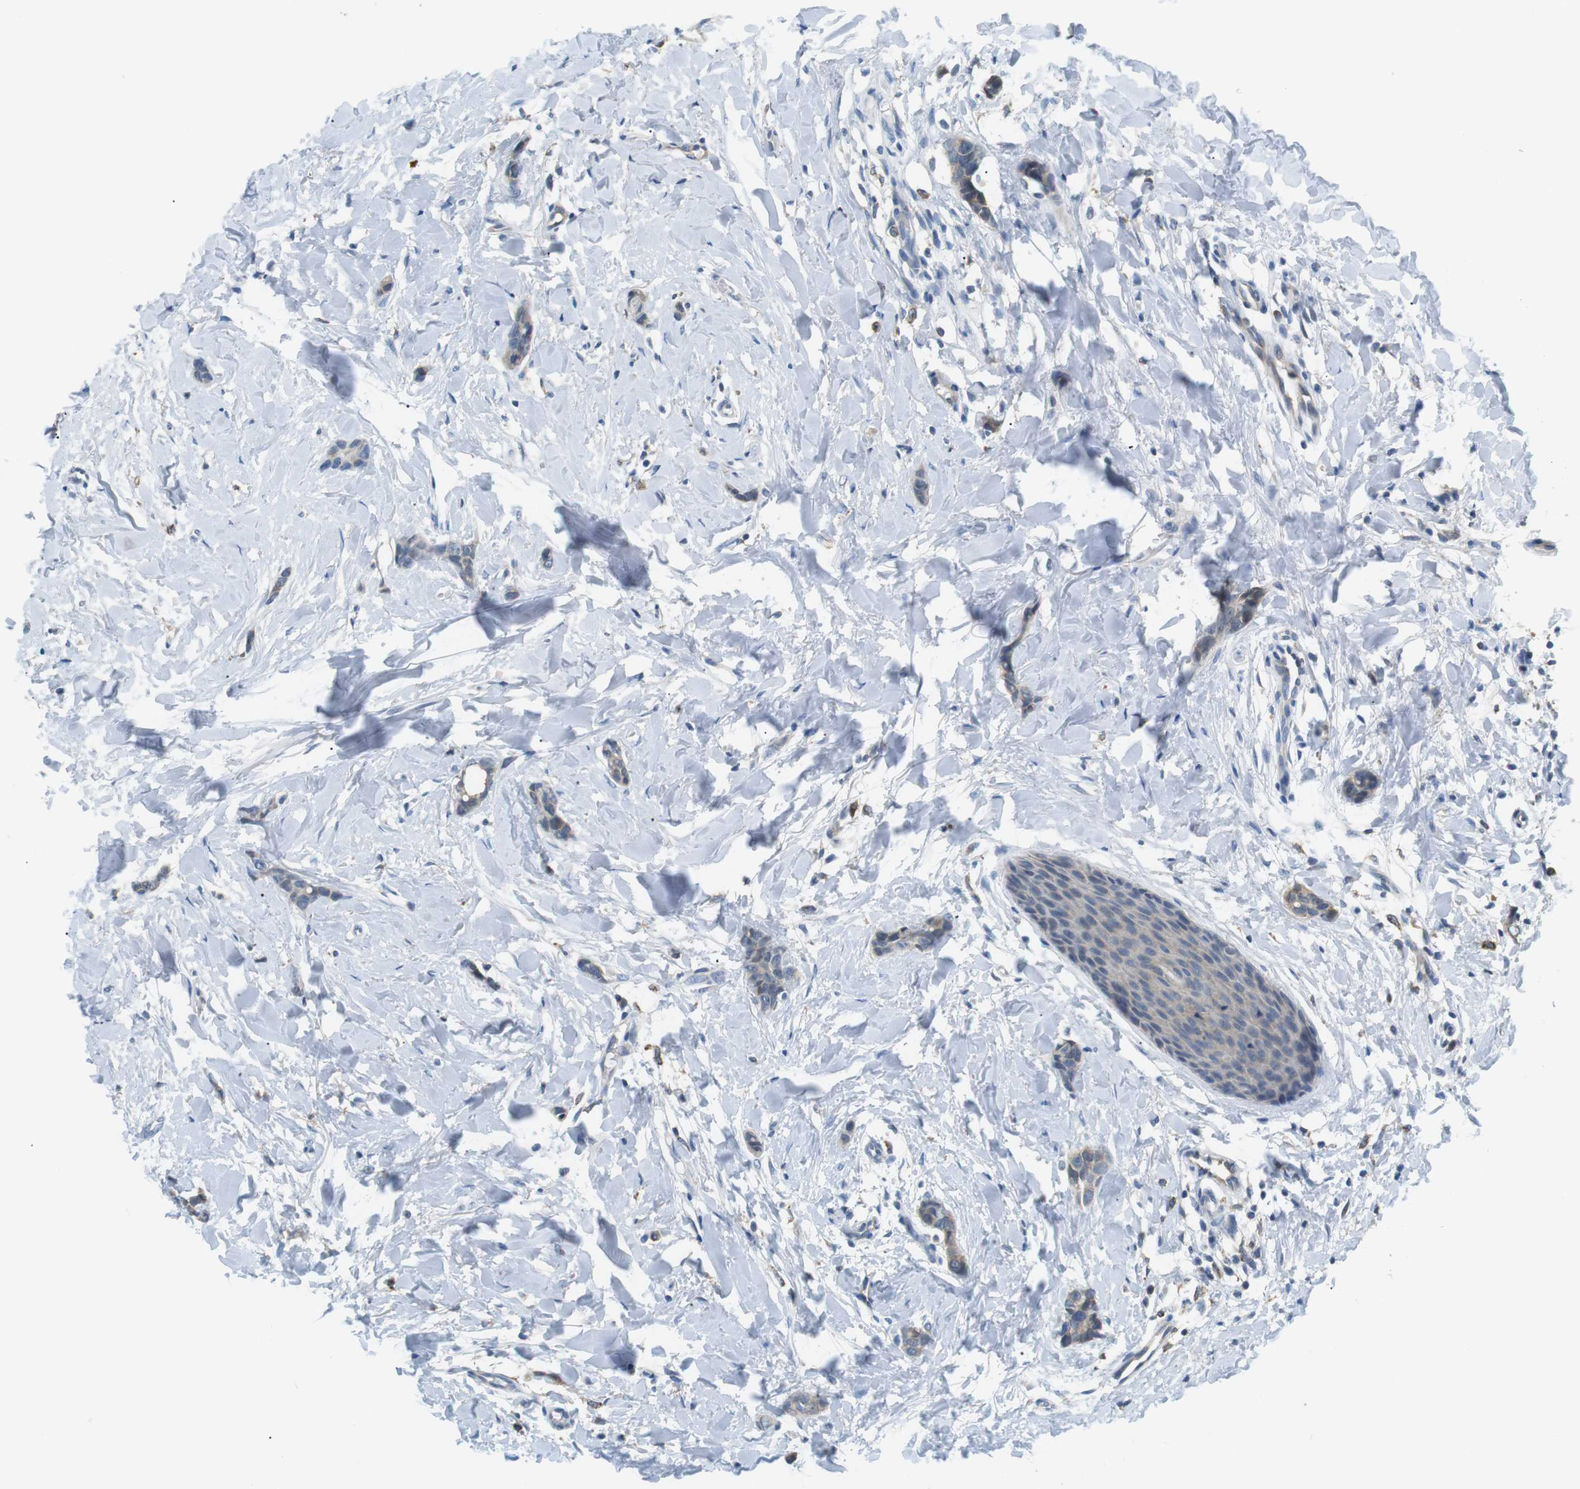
{"staining": {"intensity": "weak", "quantity": "<25%", "location": "cytoplasmic/membranous"}, "tissue": "breast cancer", "cell_type": "Tumor cells", "image_type": "cancer", "snomed": [{"axis": "morphology", "description": "Lobular carcinoma"}, {"axis": "topography", "description": "Skin"}, {"axis": "topography", "description": "Breast"}], "caption": "A histopathology image of breast cancer (lobular carcinoma) stained for a protein exhibits no brown staining in tumor cells.", "gene": "CD300E", "patient": {"sex": "female", "age": 46}}